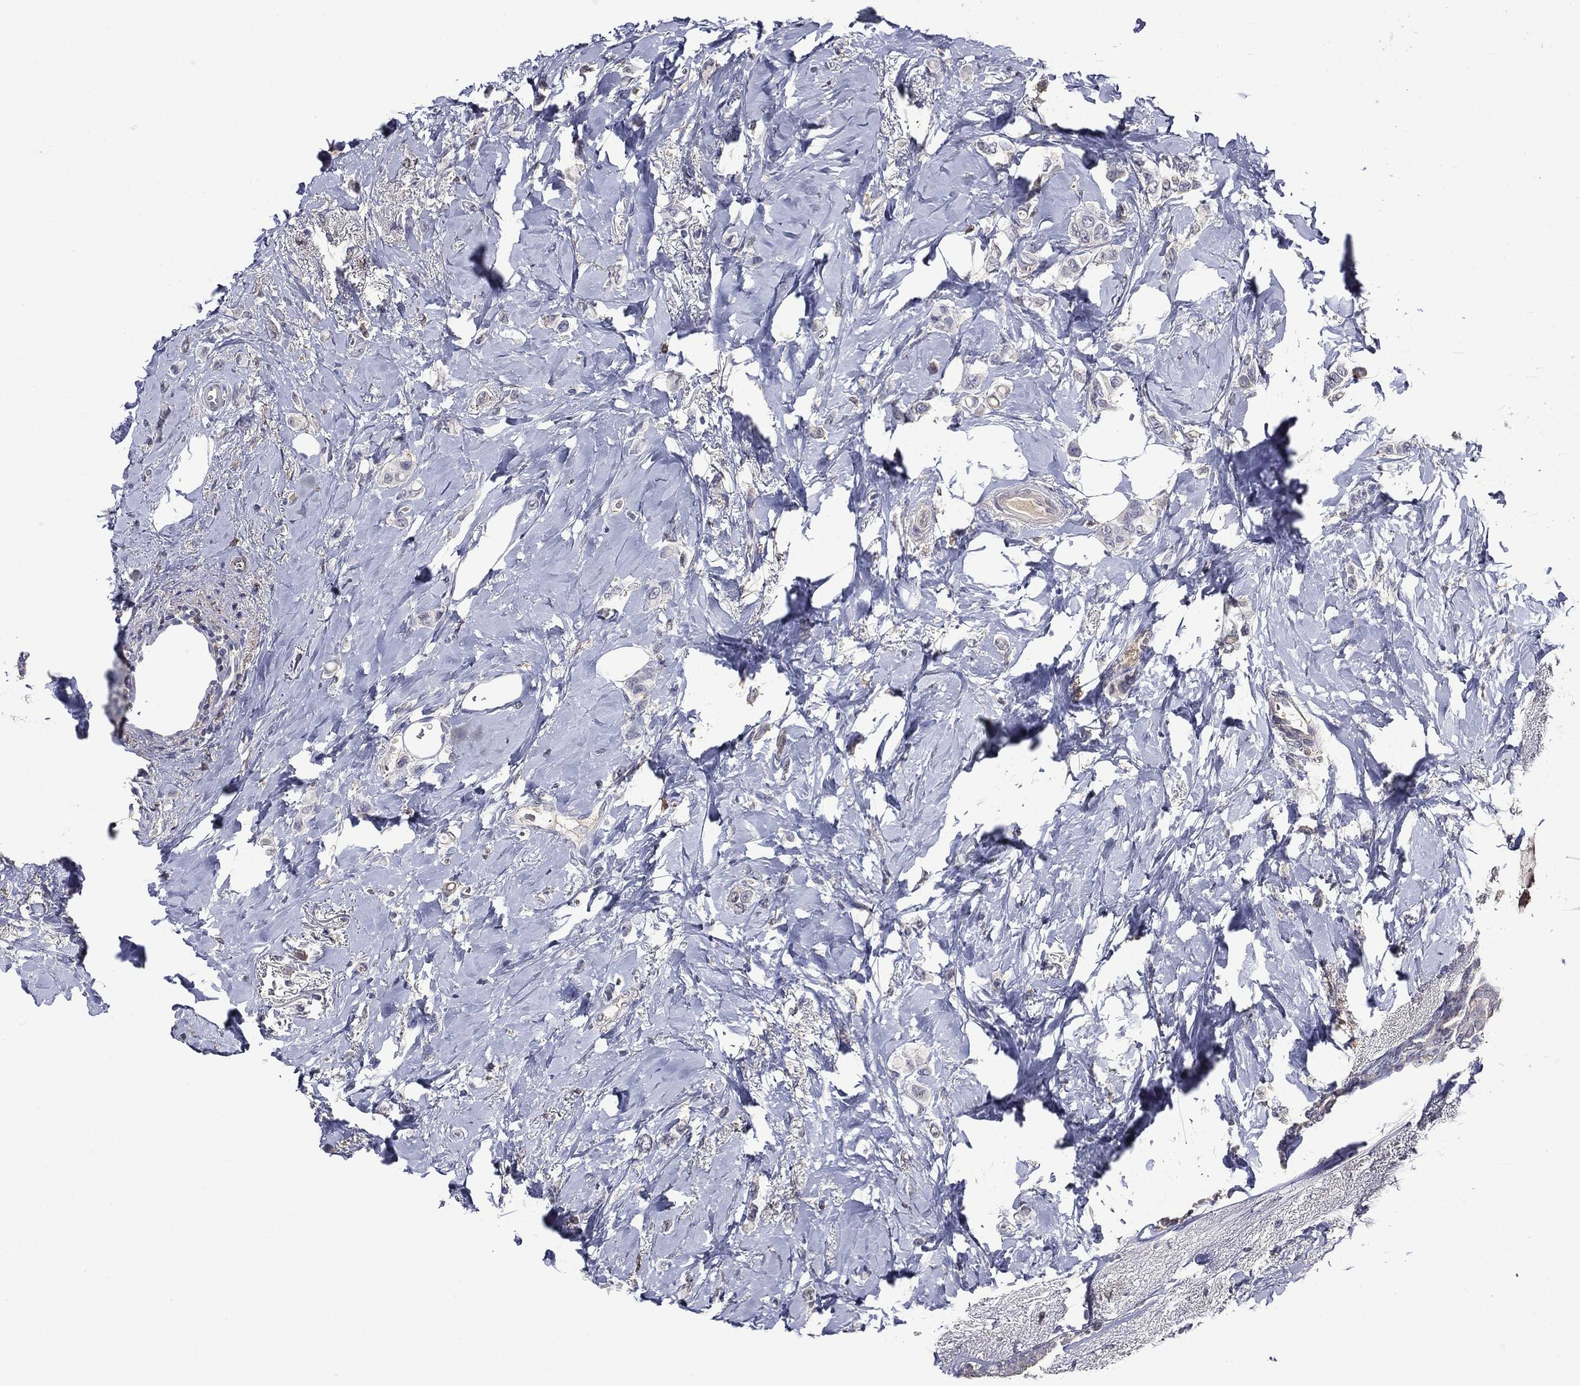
{"staining": {"intensity": "negative", "quantity": "none", "location": "none"}, "tissue": "breast cancer", "cell_type": "Tumor cells", "image_type": "cancer", "snomed": [{"axis": "morphology", "description": "Lobular carcinoma"}, {"axis": "topography", "description": "Breast"}], "caption": "High power microscopy histopathology image of an immunohistochemistry (IHC) histopathology image of breast cancer (lobular carcinoma), revealing no significant staining in tumor cells.", "gene": "GPR171", "patient": {"sex": "female", "age": 66}}